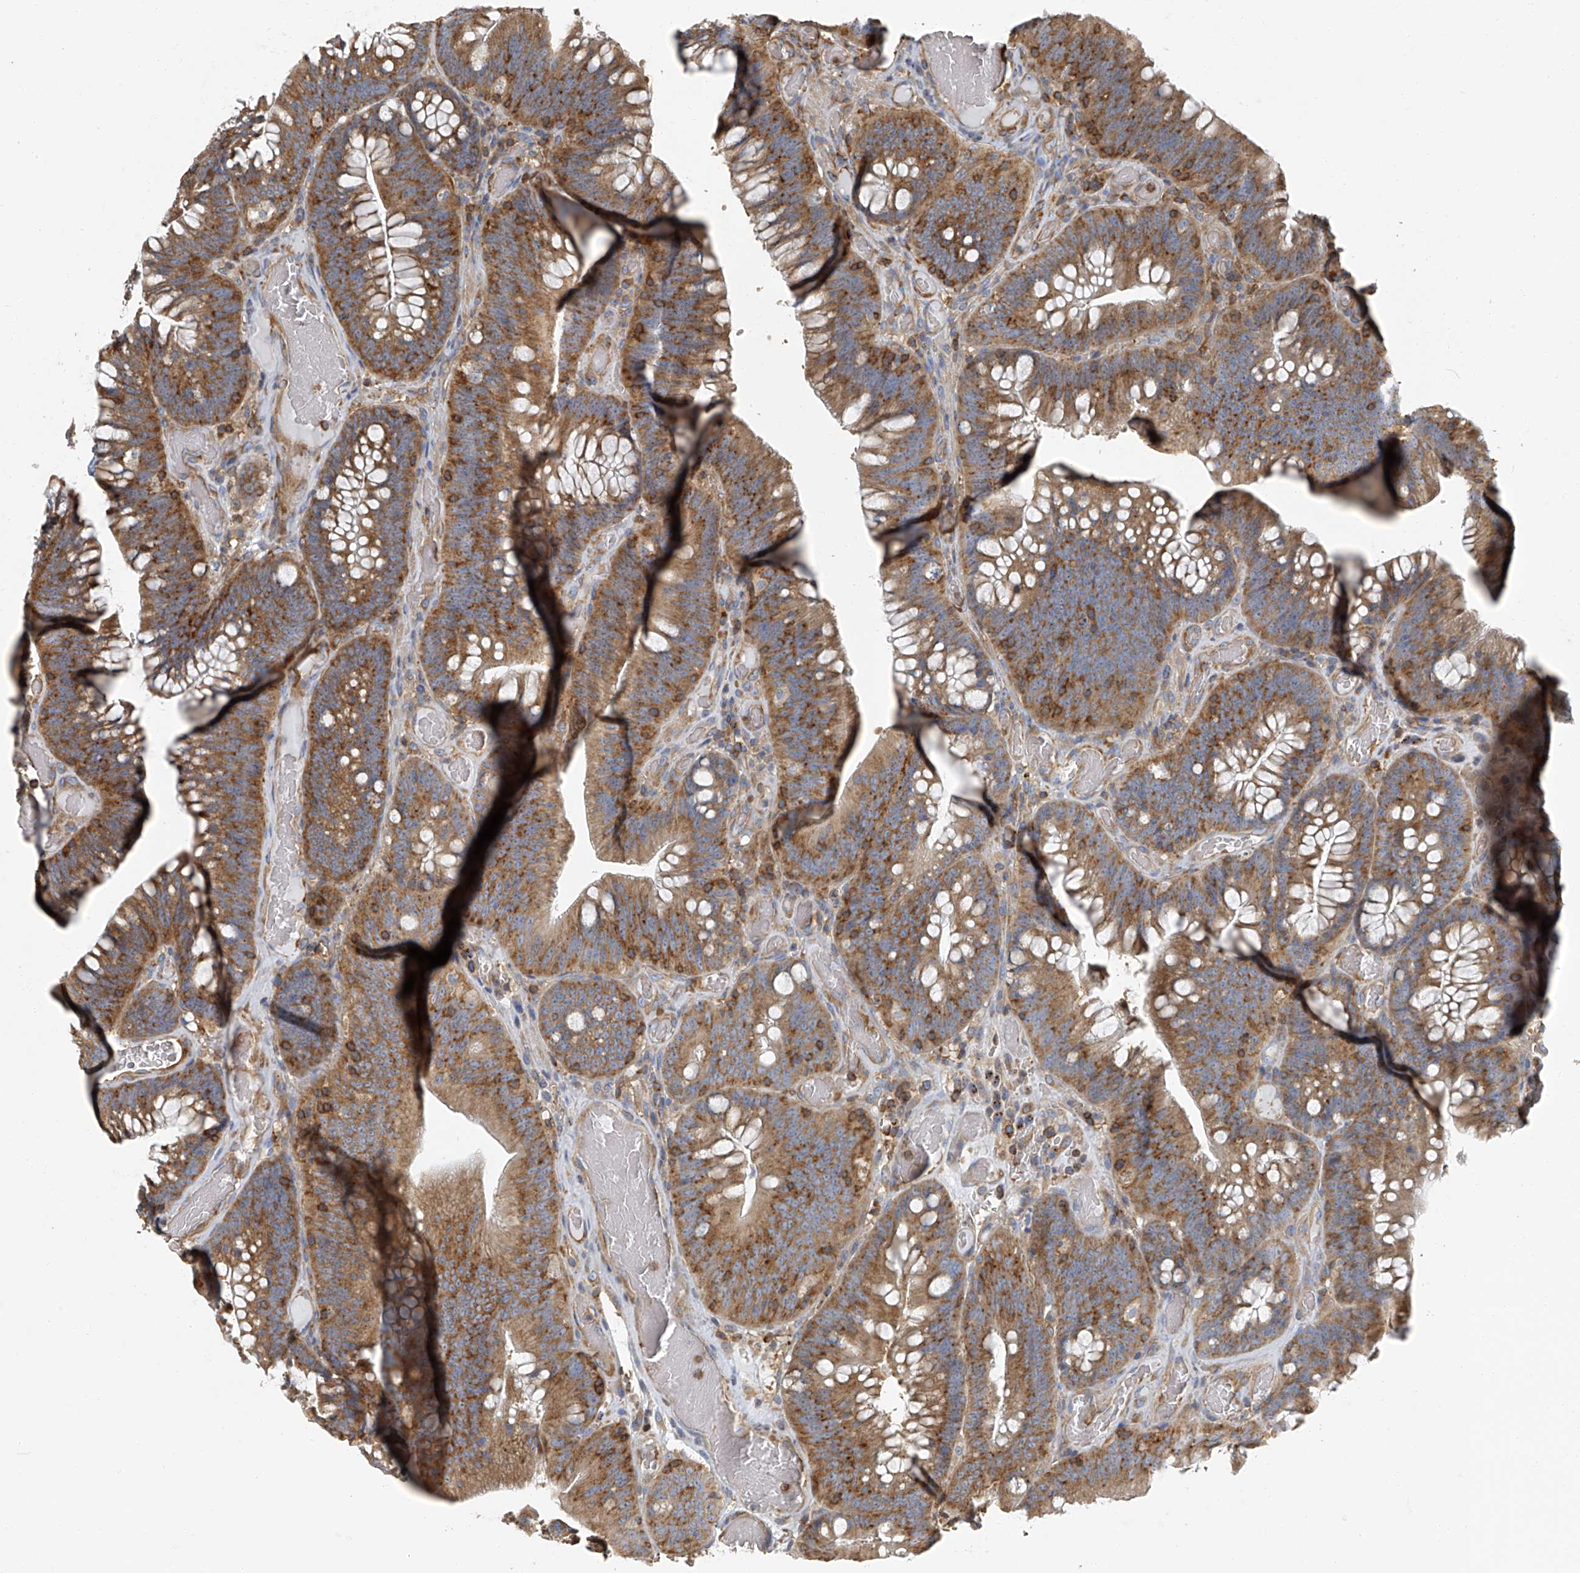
{"staining": {"intensity": "moderate", "quantity": ">75%", "location": "cytoplasmic/membranous"}, "tissue": "colorectal cancer", "cell_type": "Tumor cells", "image_type": "cancer", "snomed": [{"axis": "morphology", "description": "Normal tissue, NOS"}, {"axis": "topography", "description": "Colon"}], "caption": "About >75% of tumor cells in colorectal cancer demonstrate moderate cytoplasmic/membranous protein staining as visualized by brown immunohistochemical staining.", "gene": "SEPTIN7", "patient": {"sex": "female", "age": 82}}